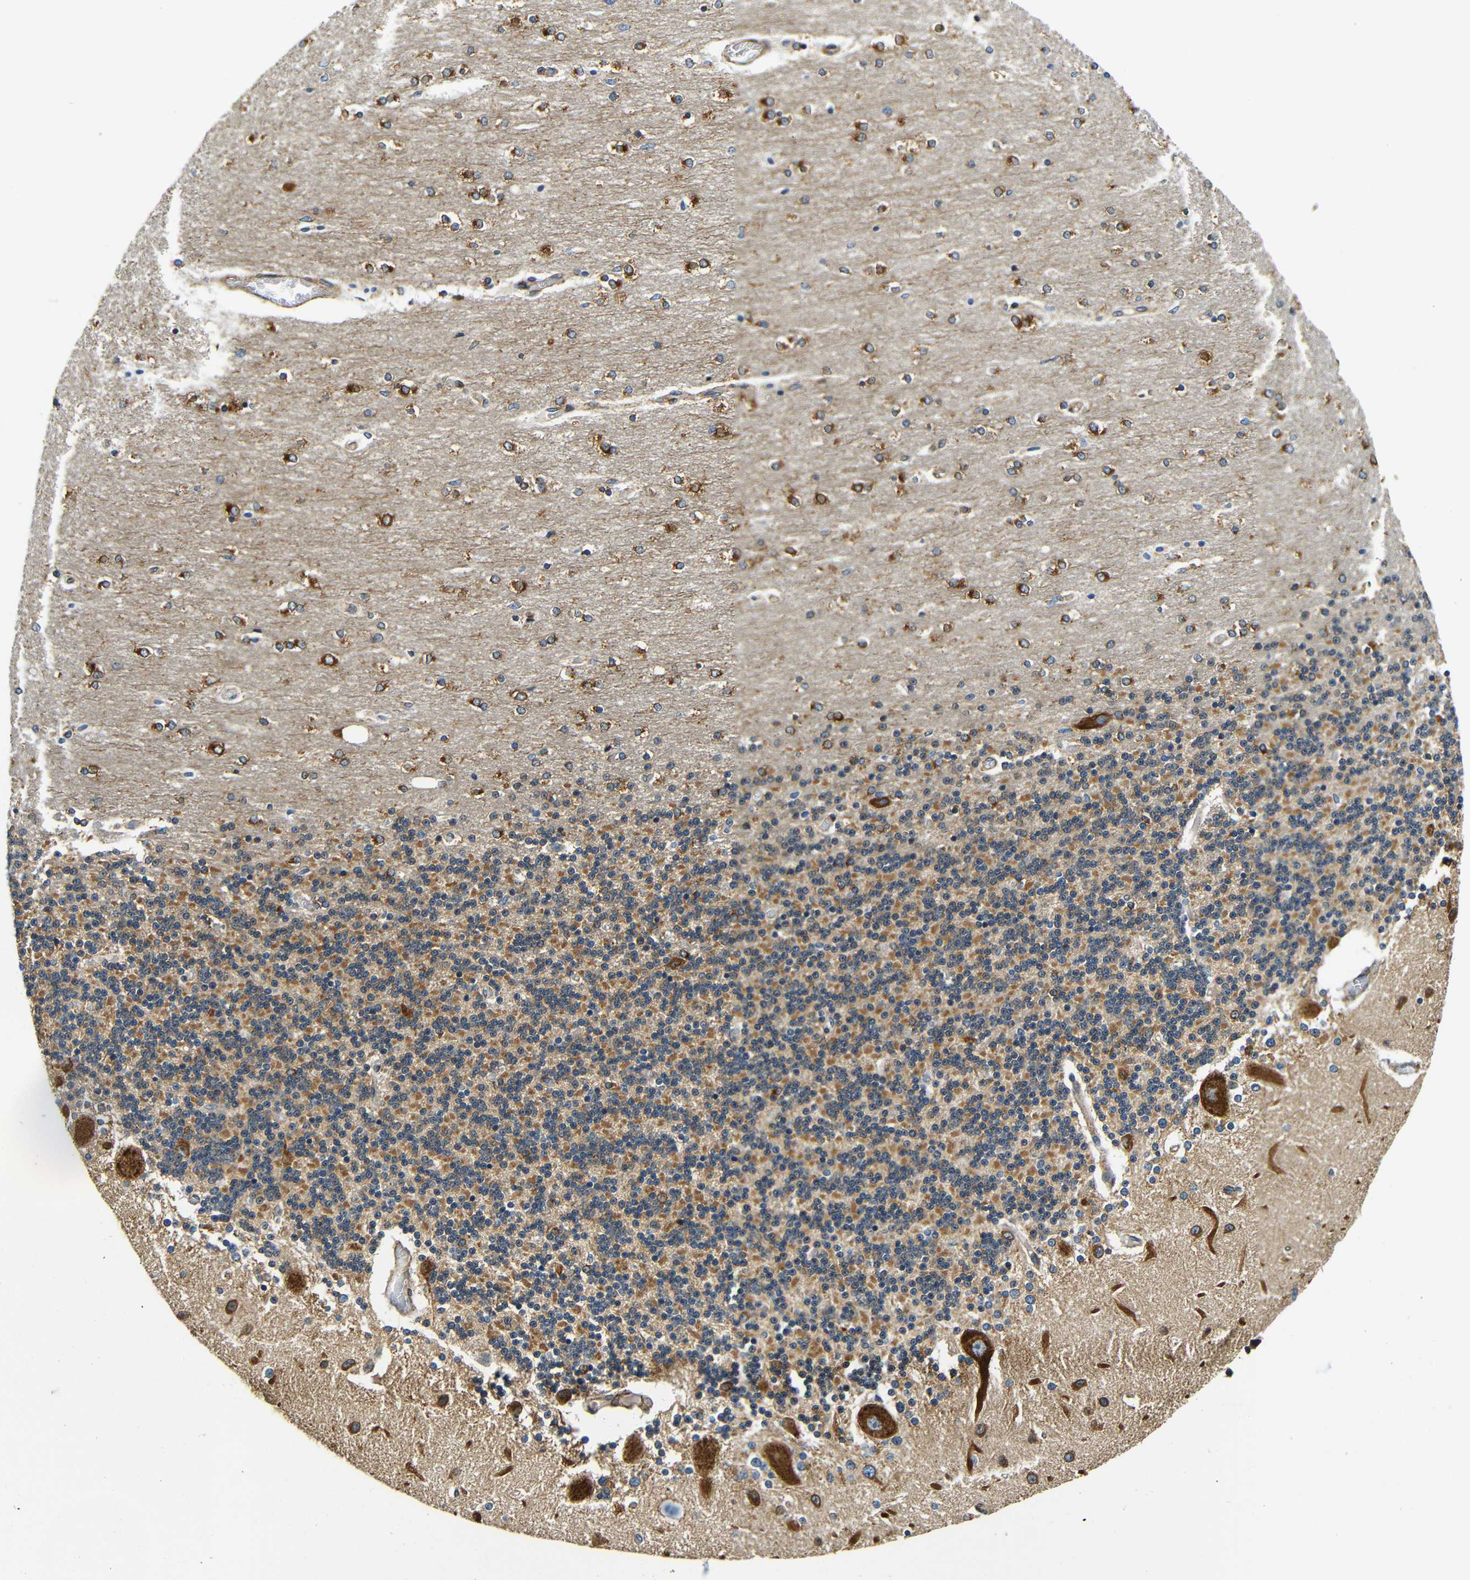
{"staining": {"intensity": "moderate", "quantity": "25%-75%", "location": "cytoplasmic/membranous"}, "tissue": "cerebellum", "cell_type": "Cells in granular layer", "image_type": "normal", "snomed": [{"axis": "morphology", "description": "Normal tissue, NOS"}, {"axis": "topography", "description": "Cerebellum"}], "caption": "This image reveals IHC staining of benign cerebellum, with medium moderate cytoplasmic/membranous expression in about 25%-75% of cells in granular layer.", "gene": "VAPB", "patient": {"sex": "female", "age": 54}}